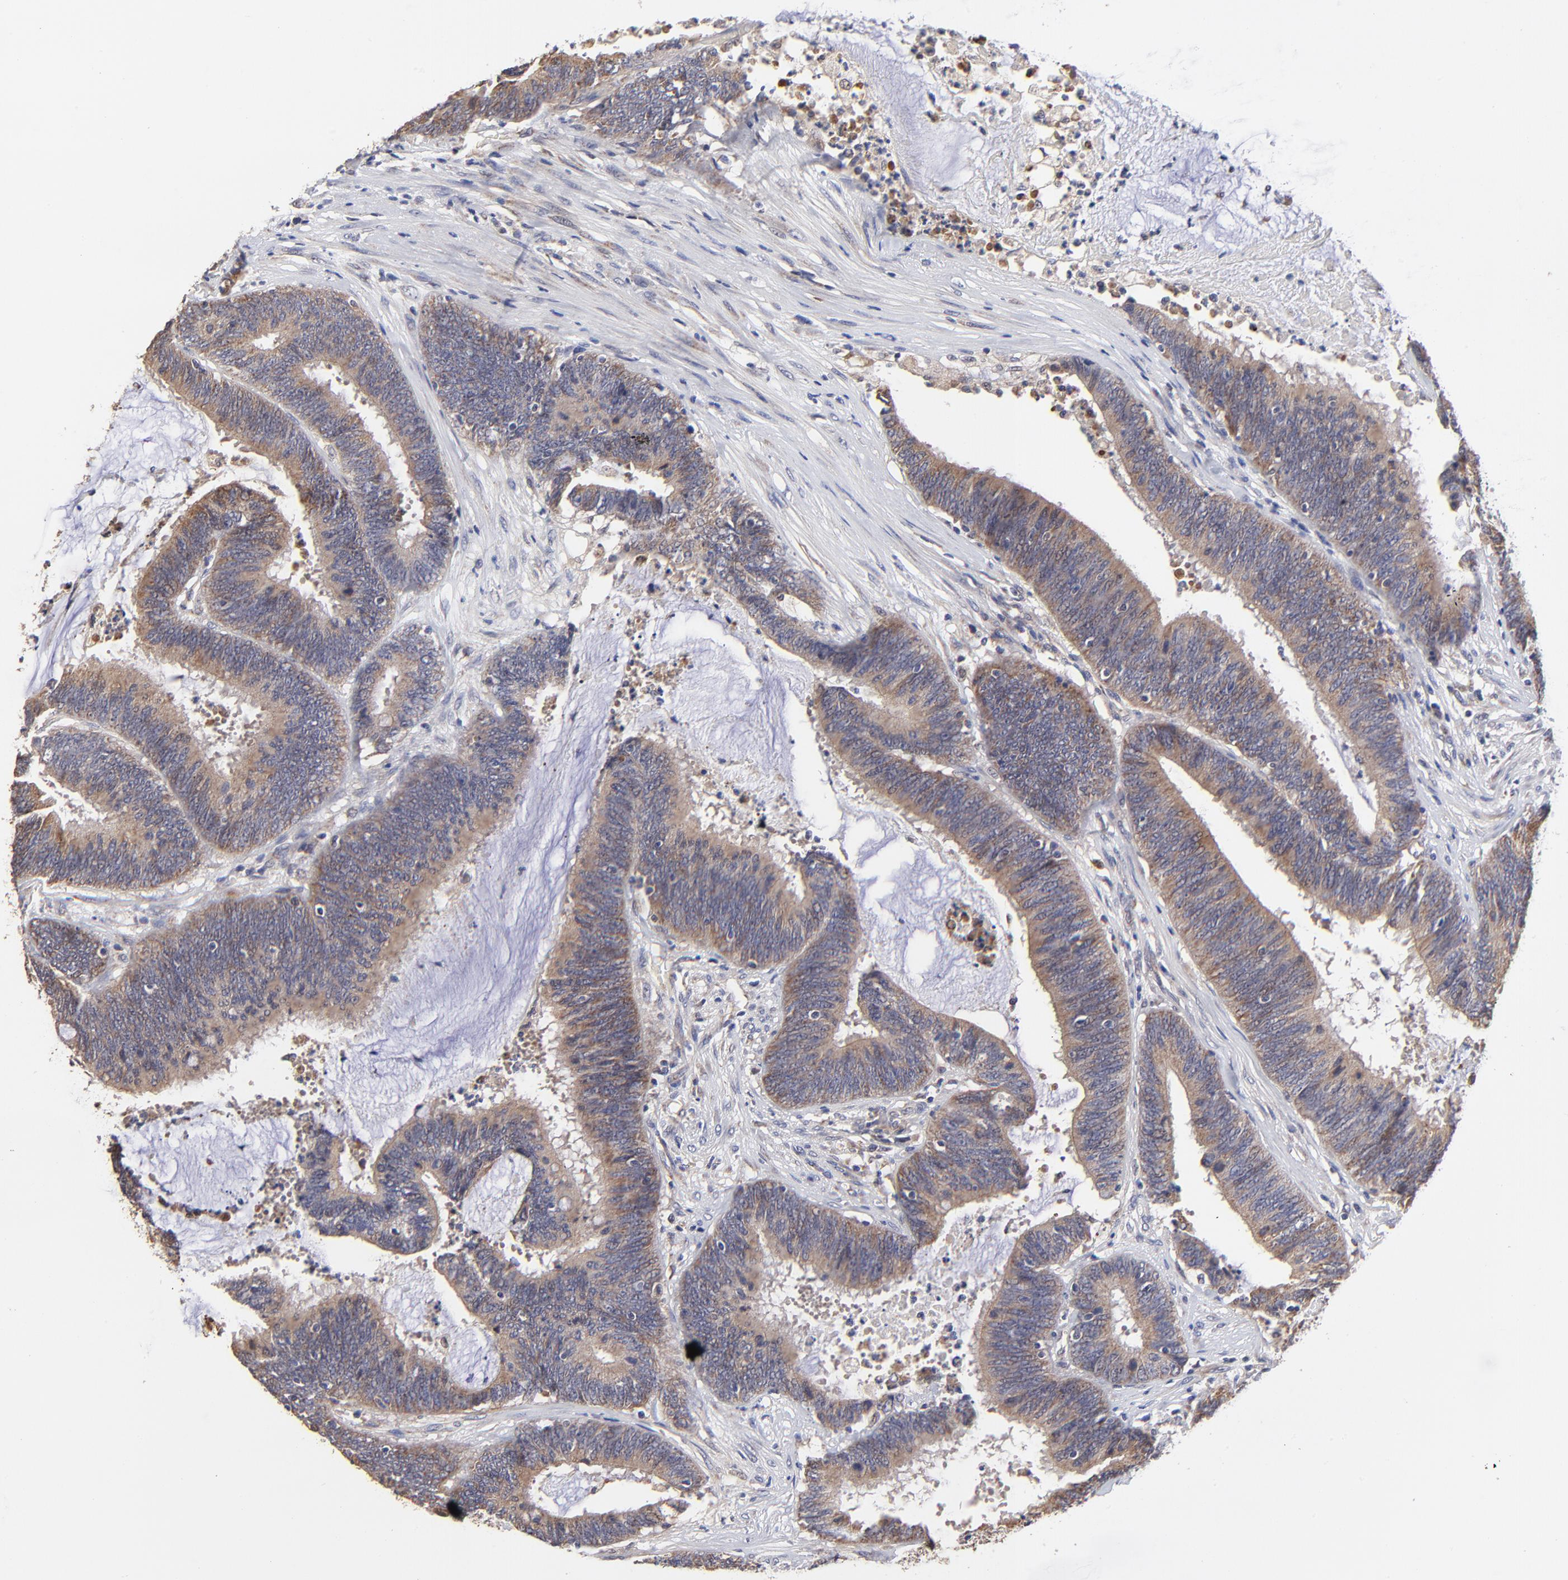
{"staining": {"intensity": "moderate", "quantity": ">75%", "location": "cytoplasmic/membranous"}, "tissue": "colorectal cancer", "cell_type": "Tumor cells", "image_type": "cancer", "snomed": [{"axis": "morphology", "description": "Adenocarcinoma, NOS"}, {"axis": "topography", "description": "Rectum"}], "caption": "Protein staining demonstrates moderate cytoplasmic/membranous expression in about >75% of tumor cells in colorectal cancer.", "gene": "FBXL12", "patient": {"sex": "female", "age": 66}}